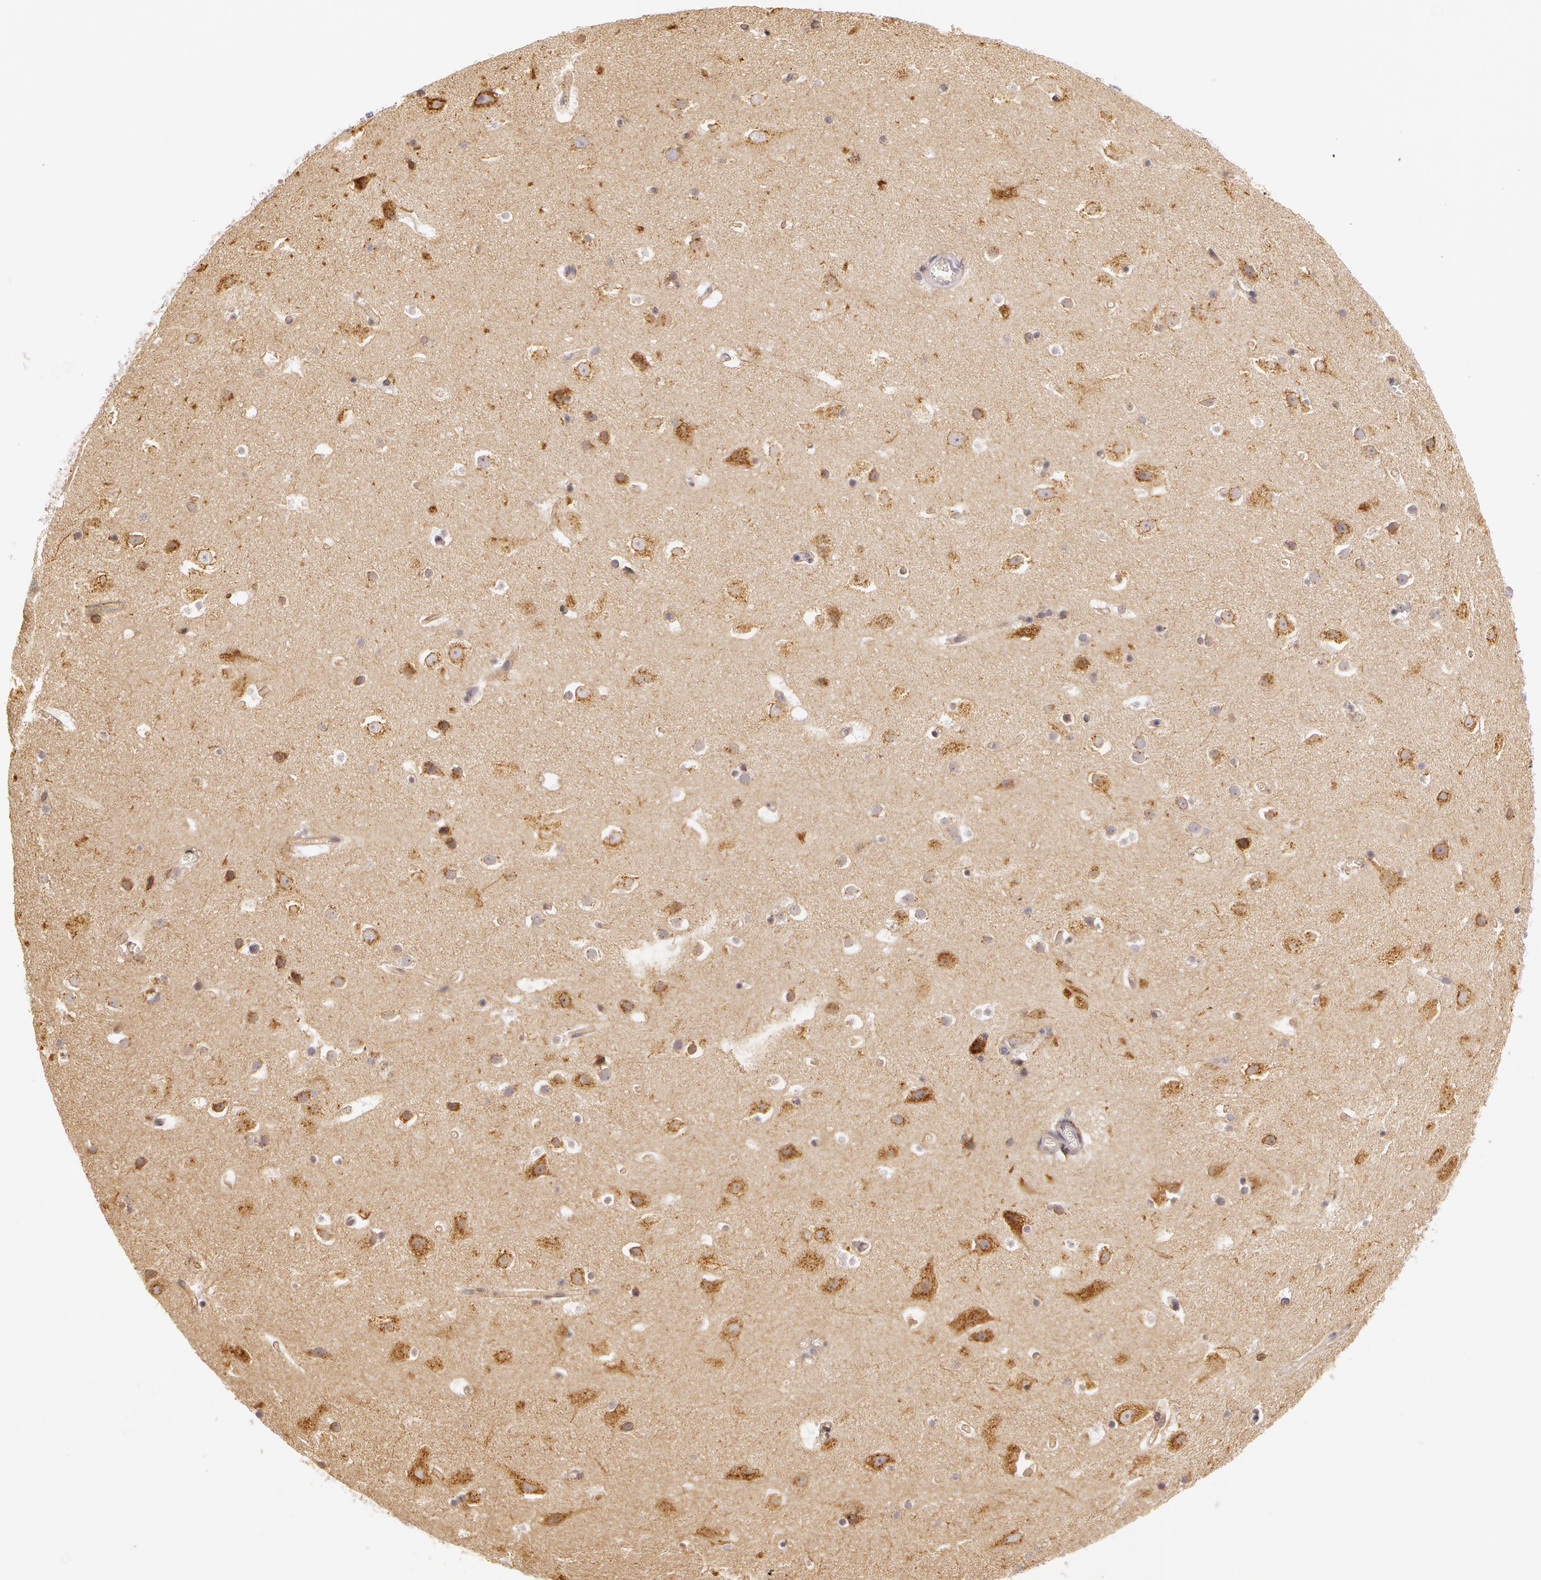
{"staining": {"intensity": "negative", "quantity": "none", "location": "none"}, "tissue": "hippocampus", "cell_type": "Glial cells", "image_type": "normal", "snomed": [{"axis": "morphology", "description": "Normal tissue, NOS"}, {"axis": "topography", "description": "Hippocampus"}], "caption": "This is a image of immunohistochemistry staining of normal hippocampus, which shows no positivity in glial cells. (DAB IHC visualized using brightfield microscopy, high magnification).", "gene": "APP", "patient": {"sex": "male", "age": 45}}